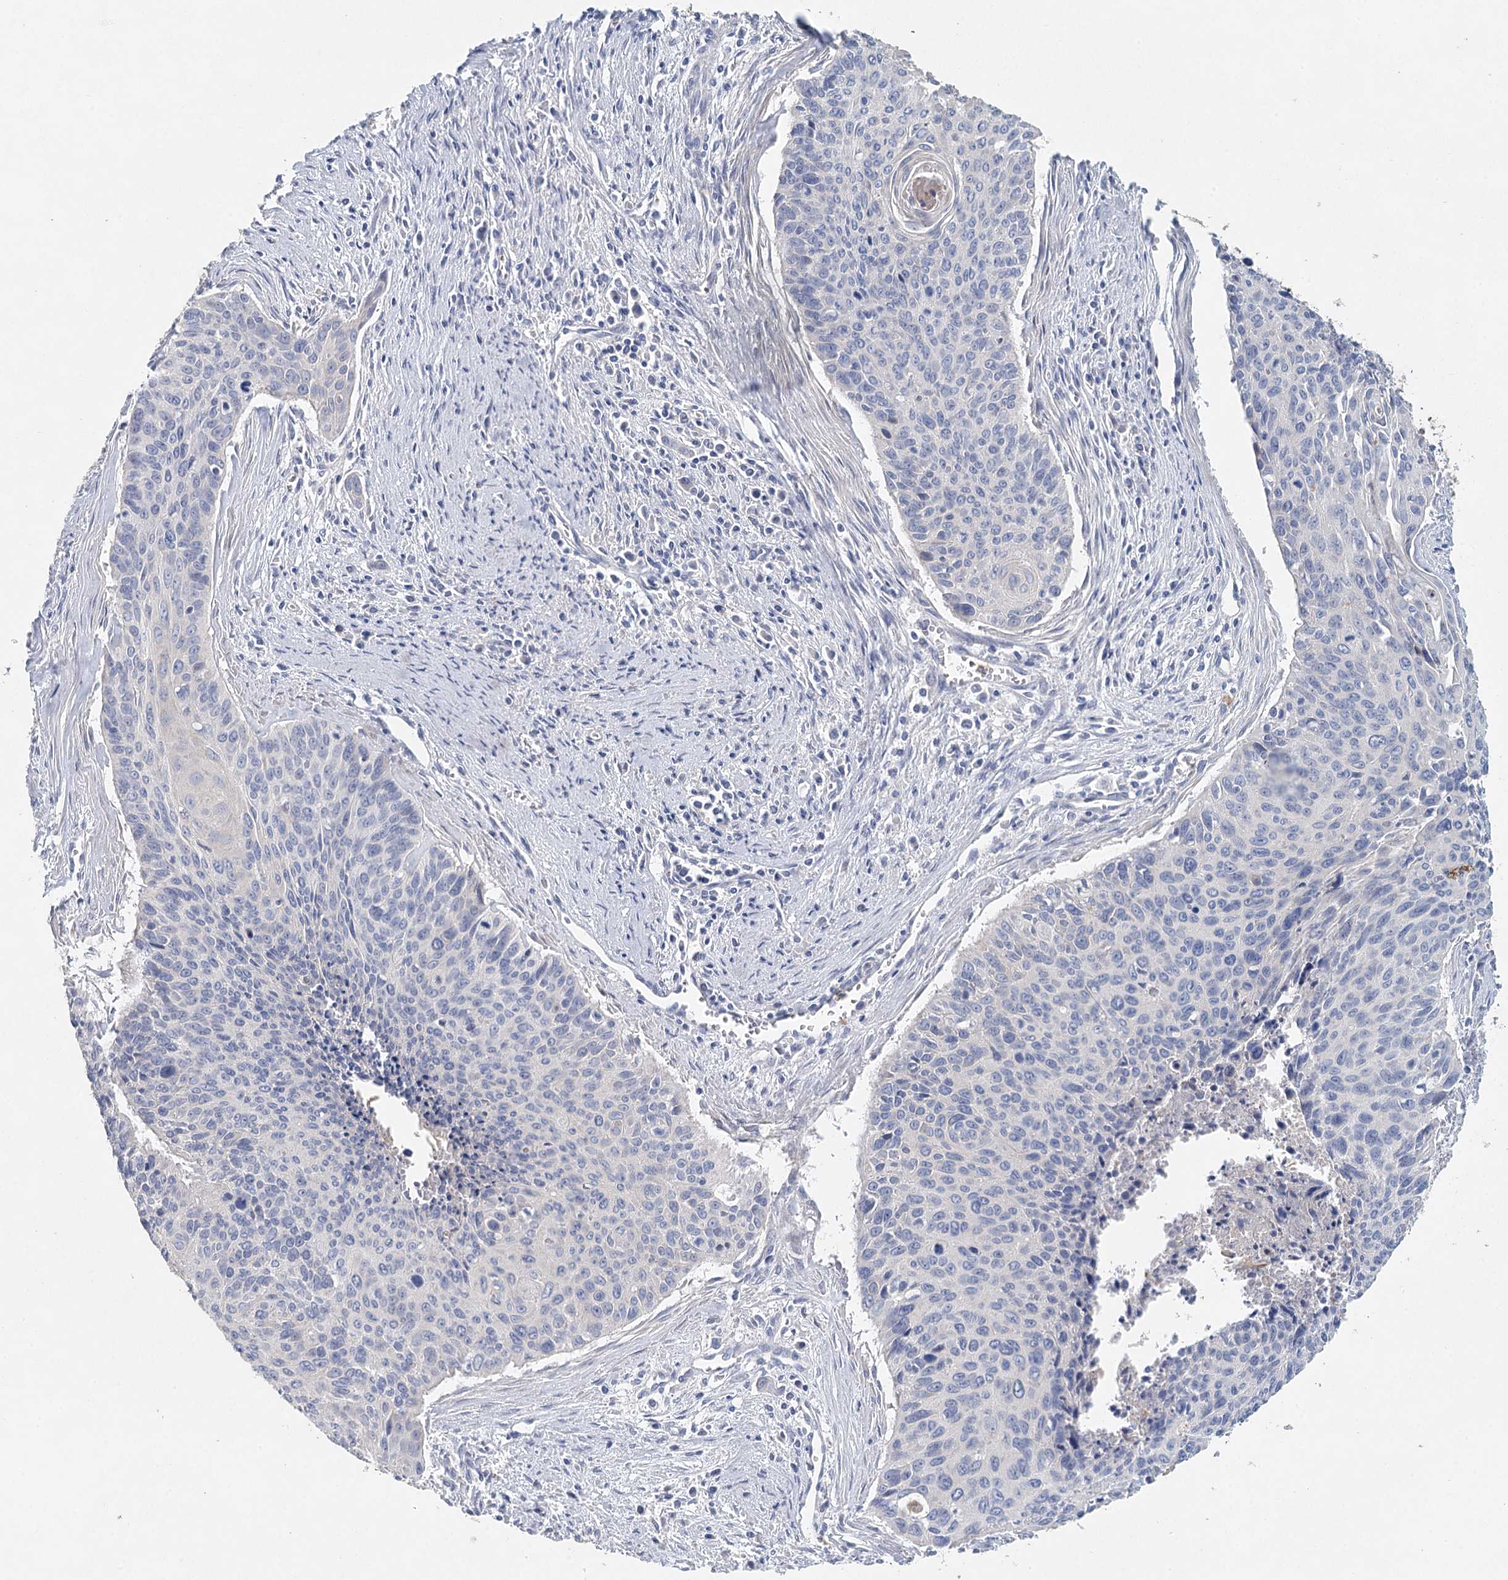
{"staining": {"intensity": "negative", "quantity": "none", "location": "none"}, "tissue": "cervical cancer", "cell_type": "Tumor cells", "image_type": "cancer", "snomed": [{"axis": "morphology", "description": "Squamous cell carcinoma, NOS"}, {"axis": "topography", "description": "Cervix"}], "caption": "This photomicrograph is of cervical cancer stained with IHC to label a protein in brown with the nuclei are counter-stained blue. There is no positivity in tumor cells. The staining is performed using DAB brown chromogen with nuclei counter-stained in using hematoxylin.", "gene": "MYL6B", "patient": {"sex": "female", "age": 55}}